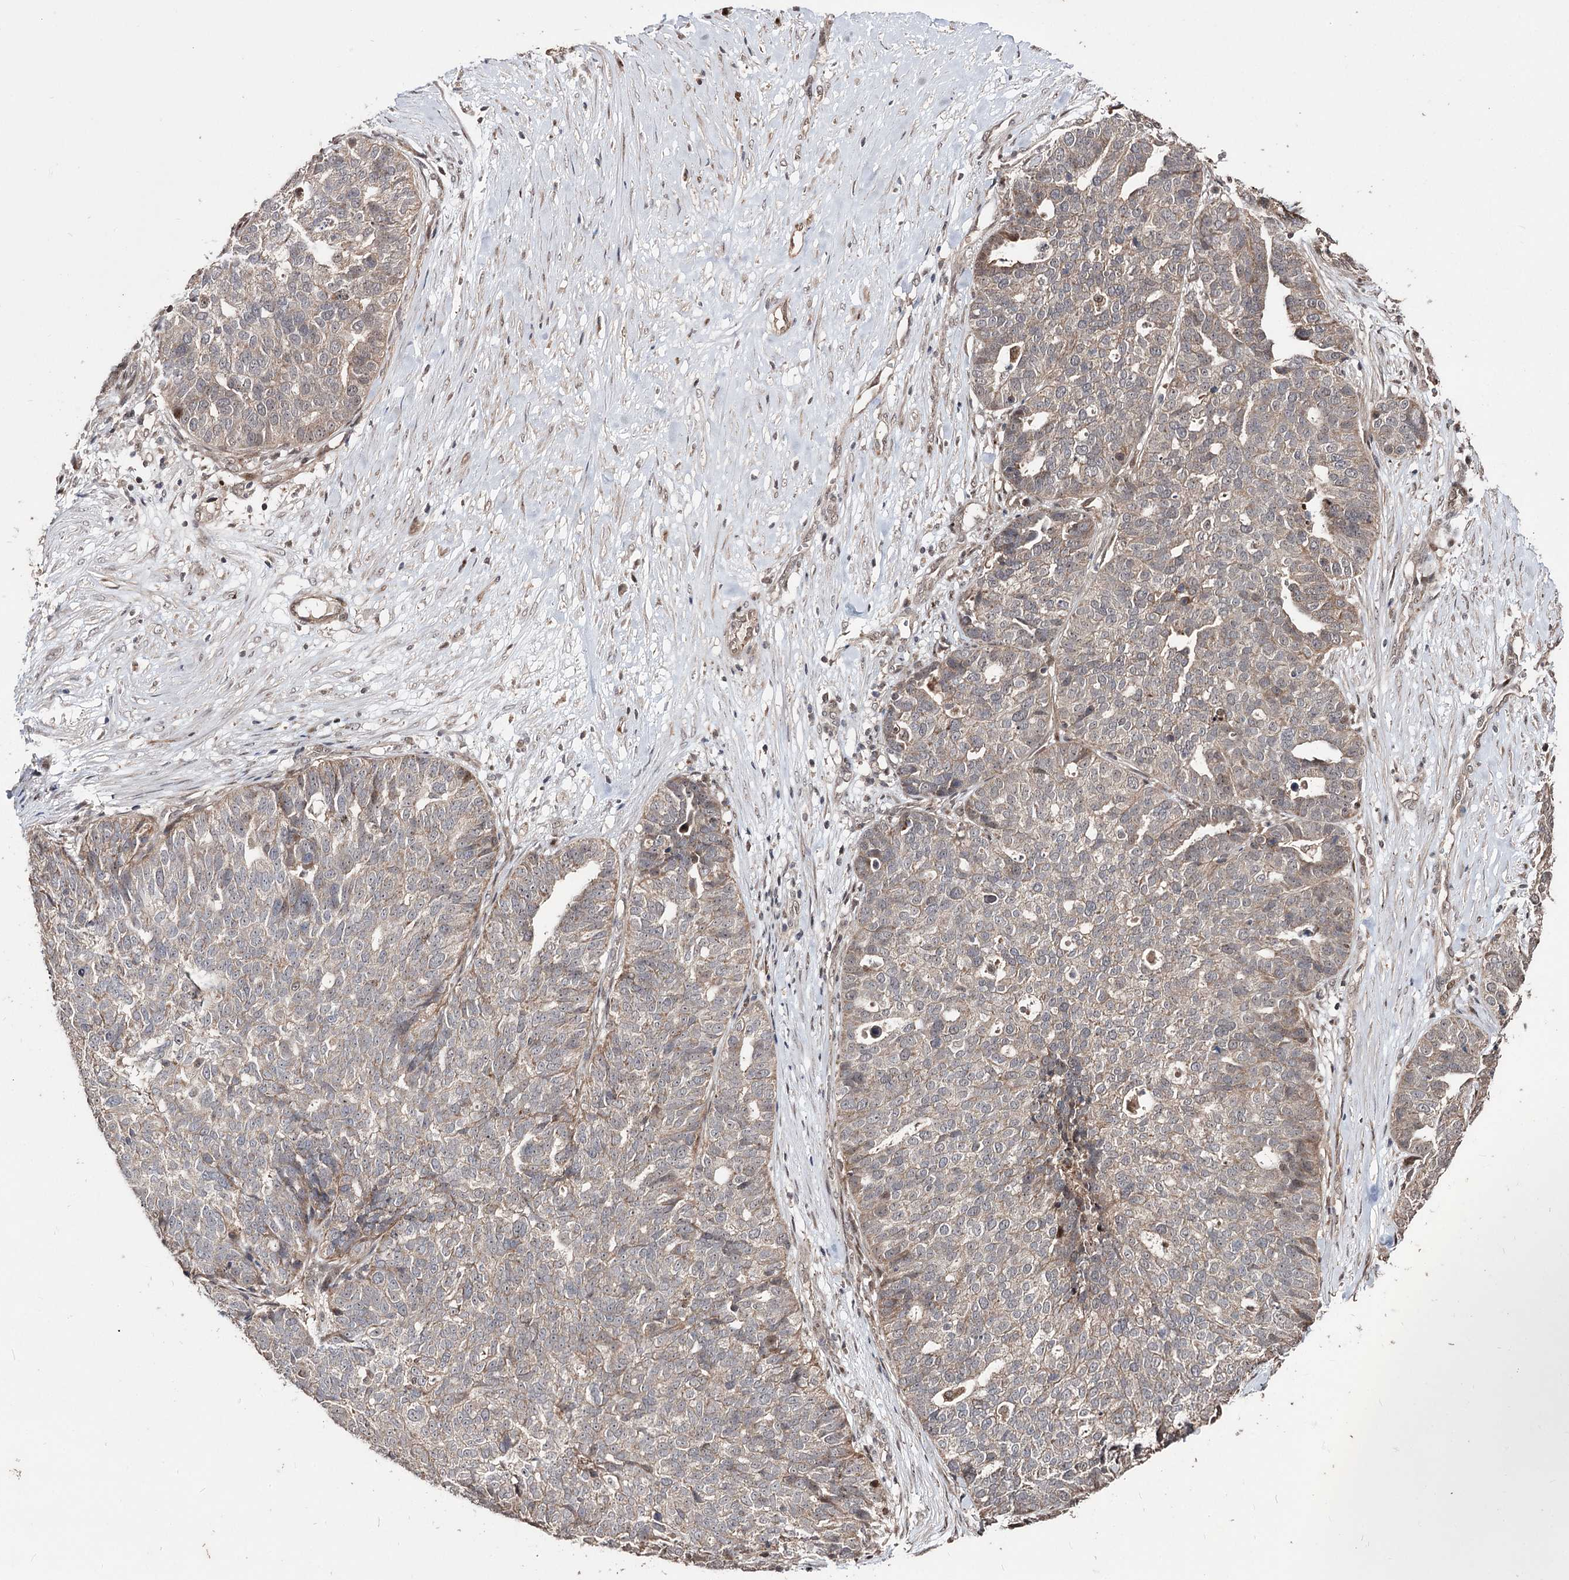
{"staining": {"intensity": "weak", "quantity": "<25%", "location": "cytoplasmic/membranous"}, "tissue": "ovarian cancer", "cell_type": "Tumor cells", "image_type": "cancer", "snomed": [{"axis": "morphology", "description": "Cystadenocarcinoma, serous, NOS"}, {"axis": "topography", "description": "Ovary"}], "caption": "IHC of ovarian cancer reveals no staining in tumor cells.", "gene": "CPNE8", "patient": {"sex": "female", "age": 59}}